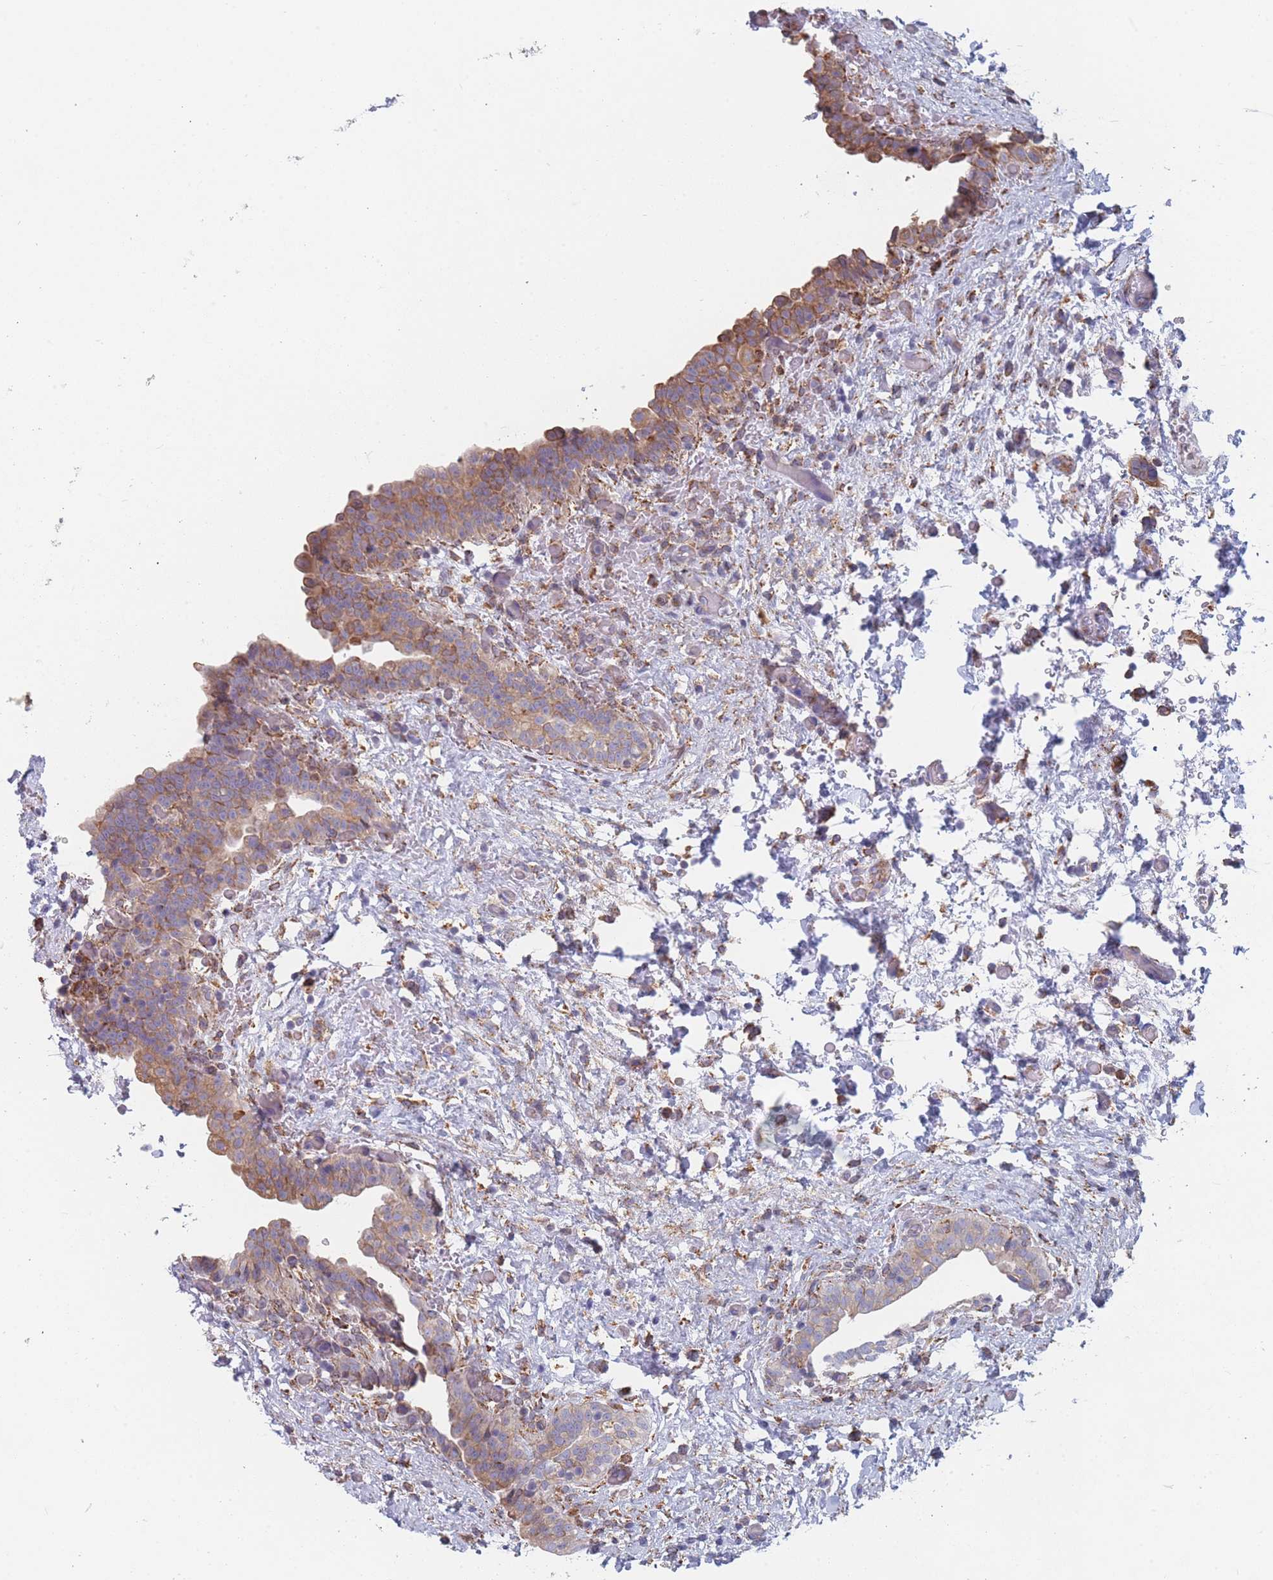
{"staining": {"intensity": "moderate", "quantity": ">75%", "location": "cytoplasmic/membranous"}, "tissue": "urinary bladder", "cell_type": "Urothelial cells", "image_type": "normal", "snomed": [{"axis": "morphology", "description": "Normal tissue, NOS"}, {"axis": "topography", "description": "Urinary bladder"}], "caption": "Immunohistochemistry (IHC) (DAB) staining of unremarkable urinary bladder exhibits moderate cytoplasmic/membranous protein positivity in about >75% of urothelial cells. The staining was performed using DAB to visualize the protein expression in brown, while the nuclei were stained in blue with hematoxylin (Magnification: 20x).", "gene": "OR7C2", "patient": {"sex": "male", "age": 69}}